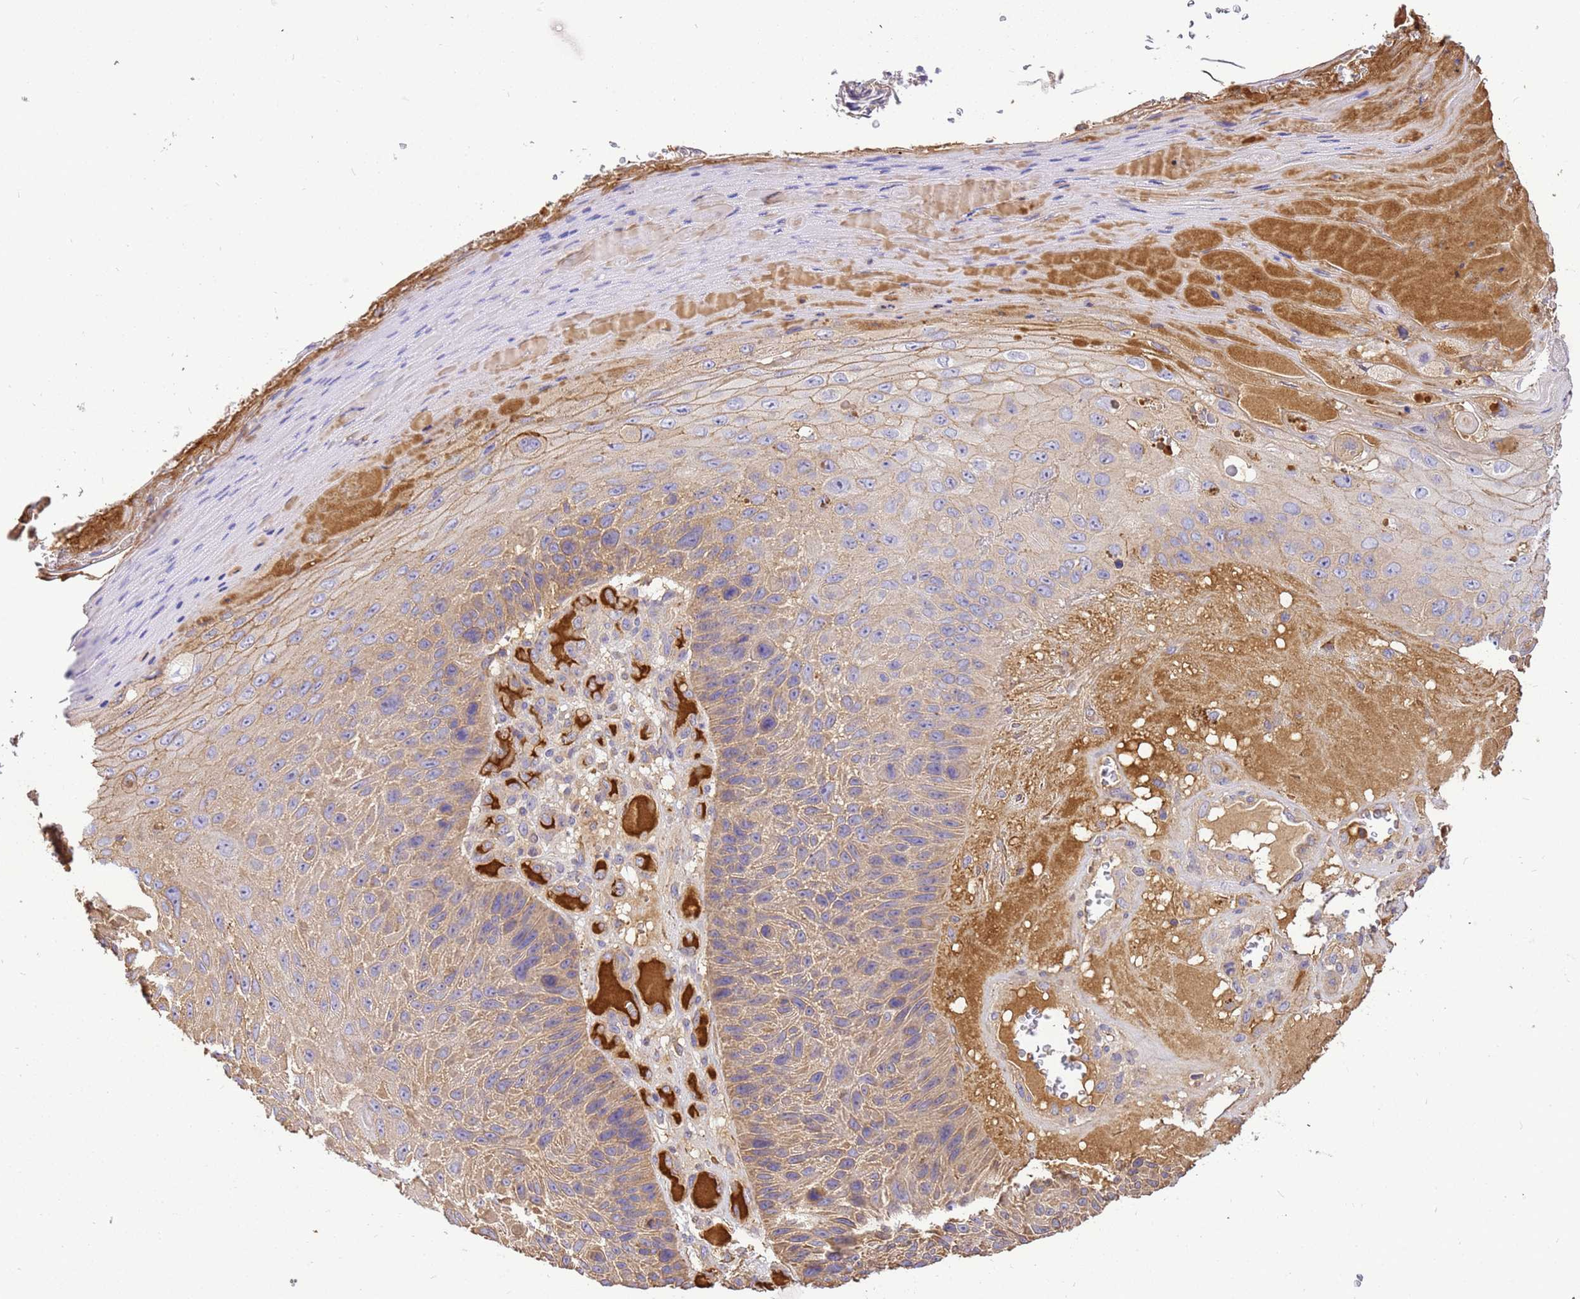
{"staining": {"intensity": "moderate", "quantity": "25%-75%", "location": "cytoplasmic/membranous"}, "tissue": "skin cancer", "cell_type": "Tumor cells", "image_type": "cancer", "snomed": [{"axis": "morphology", "description": "Squamous cell carcinoma, NOS"}, {"axis": "topography", "description": "Skin"}], "caption": "This is an image of IHC staining of squamous cell carcinoma (skin), which shows moderate positivity in the cytoplasmic/membranous of tumor cells.", "gene": "WDR64", "patient": {"sex": "female", "age": 88}}